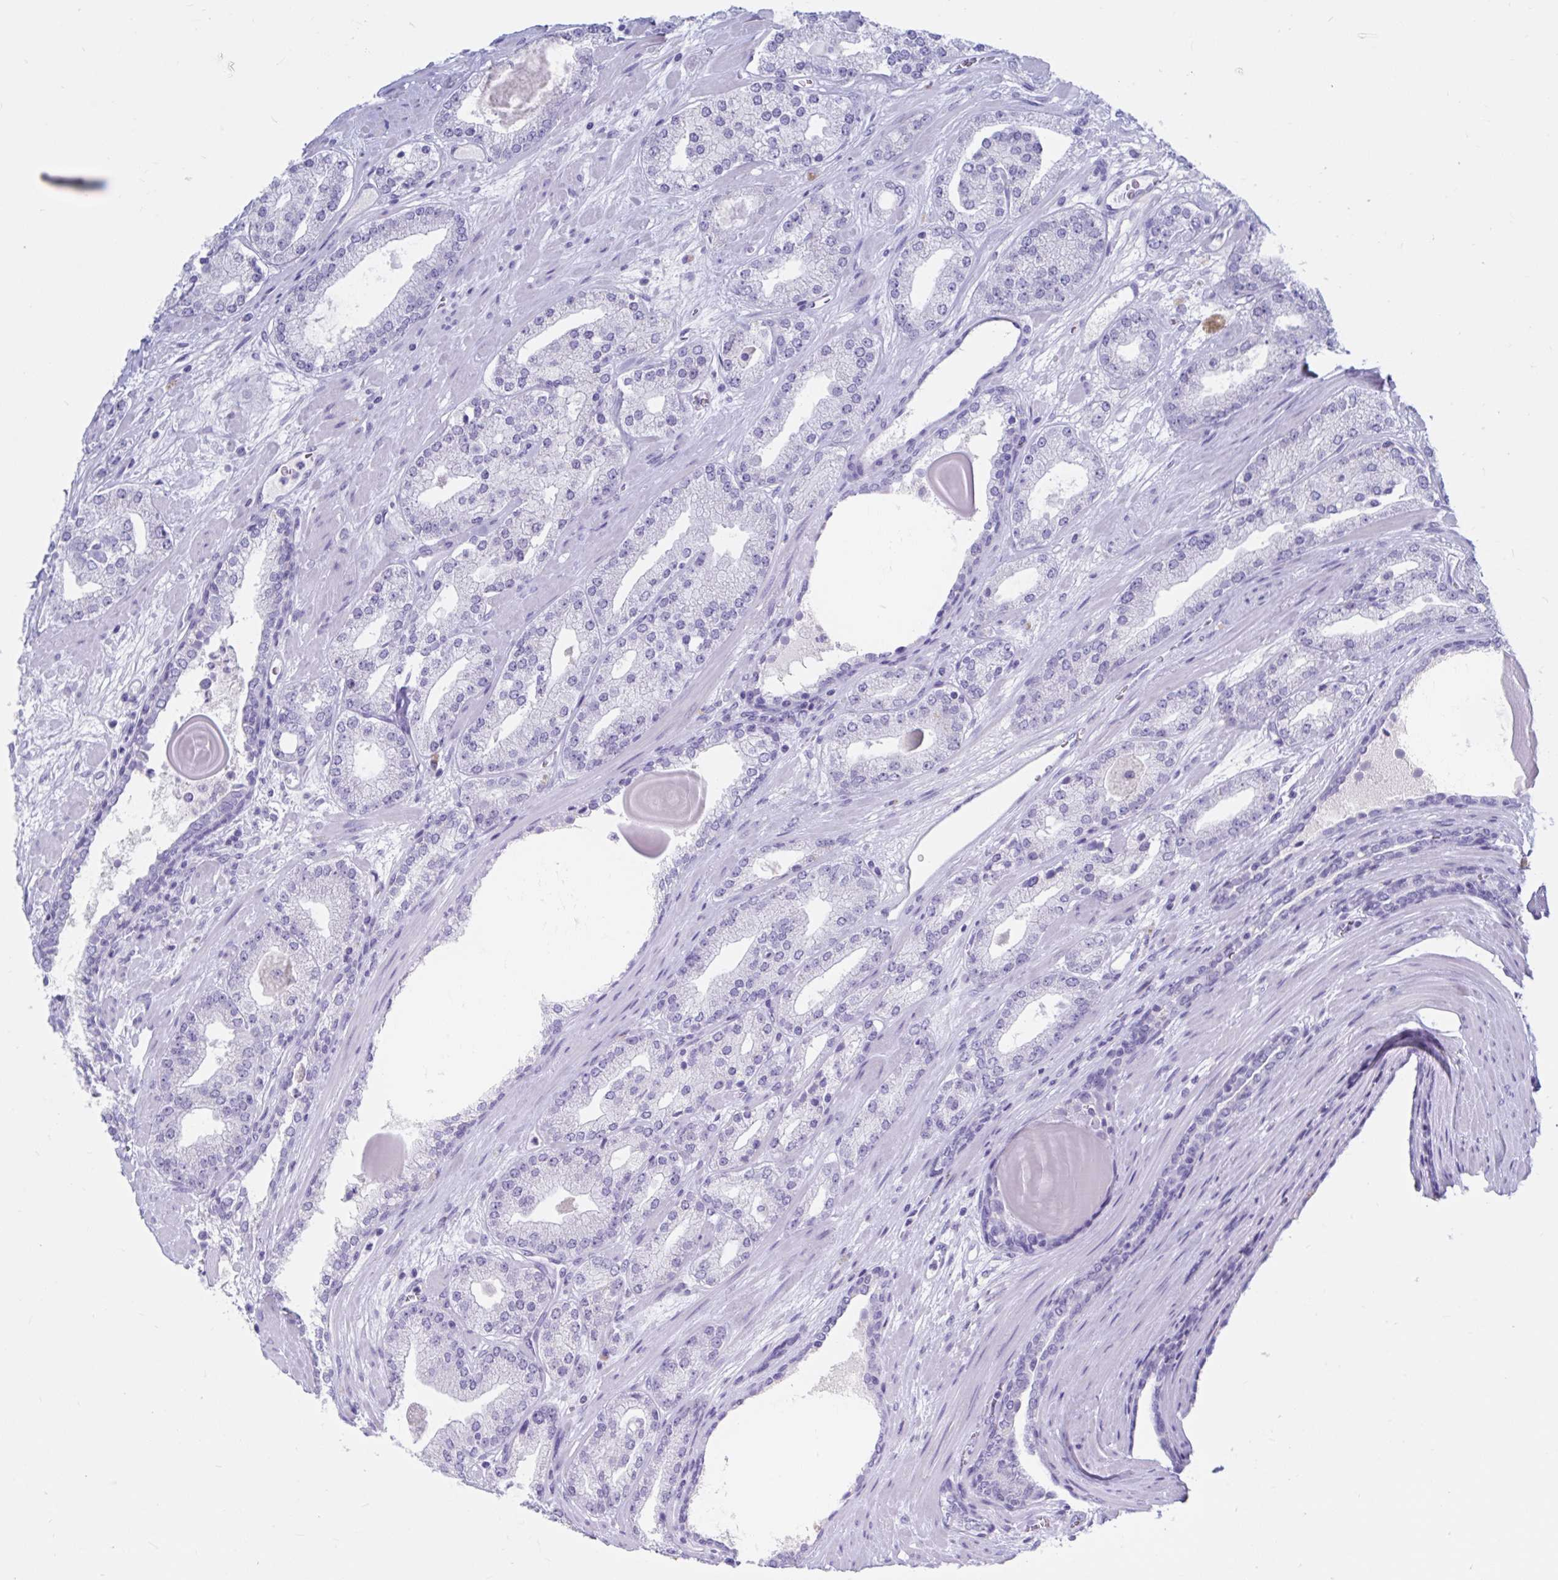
{"staining": {"intensity": "negative", "quantity": "none", "location": "none"}, "tissue": "prostate cancer", "cell_type": "Tumor cells", "image_type": "cancer", "snomed": [{"axis": "morphology", "description": "Adenocarcinoma, High grade"}, {"axis": "topography", "description": "Prostate"}], "caption": "Immunohistochemical staining of human prostate cancer (adenocarcinoma (high-grade)) demonstrates no significant positivity in tumor cells.", "gene": "DPEP3", "patient": {"sex": "male", "age": 64}}